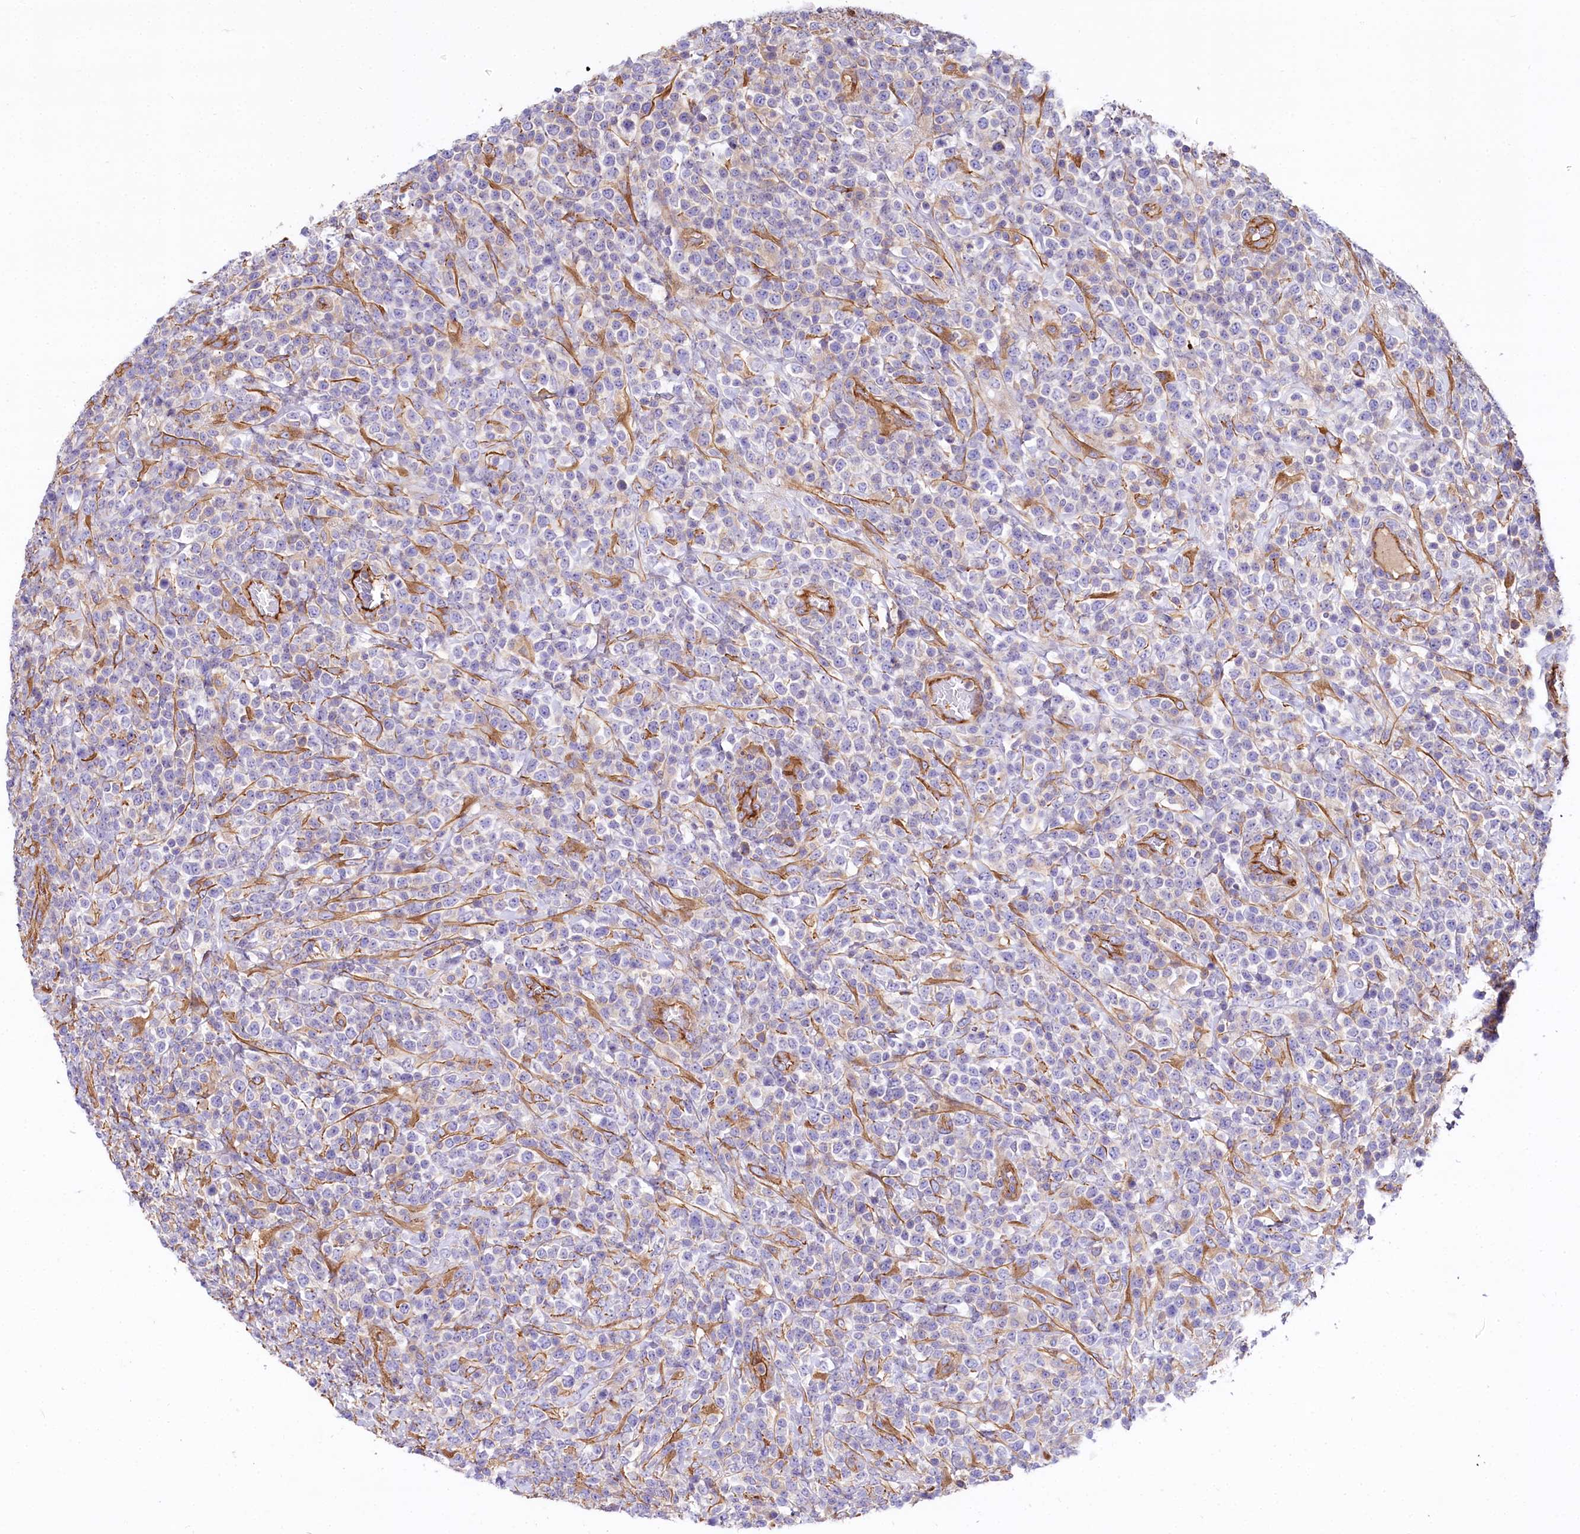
{"staining": {"intensity": "negative", "quantity": "none", "location": "none"}, "tissue": "lymphoma", "cell_type": "Tumor cells", "image_type": "cancer", "snomed": [{"axis": "morphology", "description": "Malignant lymphoma, non-Hodgkin's type, High grade"}, {"axis": "topography", "description": "Colon"}], "caption": "Malignant lymphoma, non-Hodgkin's type (high-grade) was stained to show a protein in brown. There is no significant staining in tumor cells.", "gene": "FCHSD2", "patient": {"sex": "female", "age": 53}}